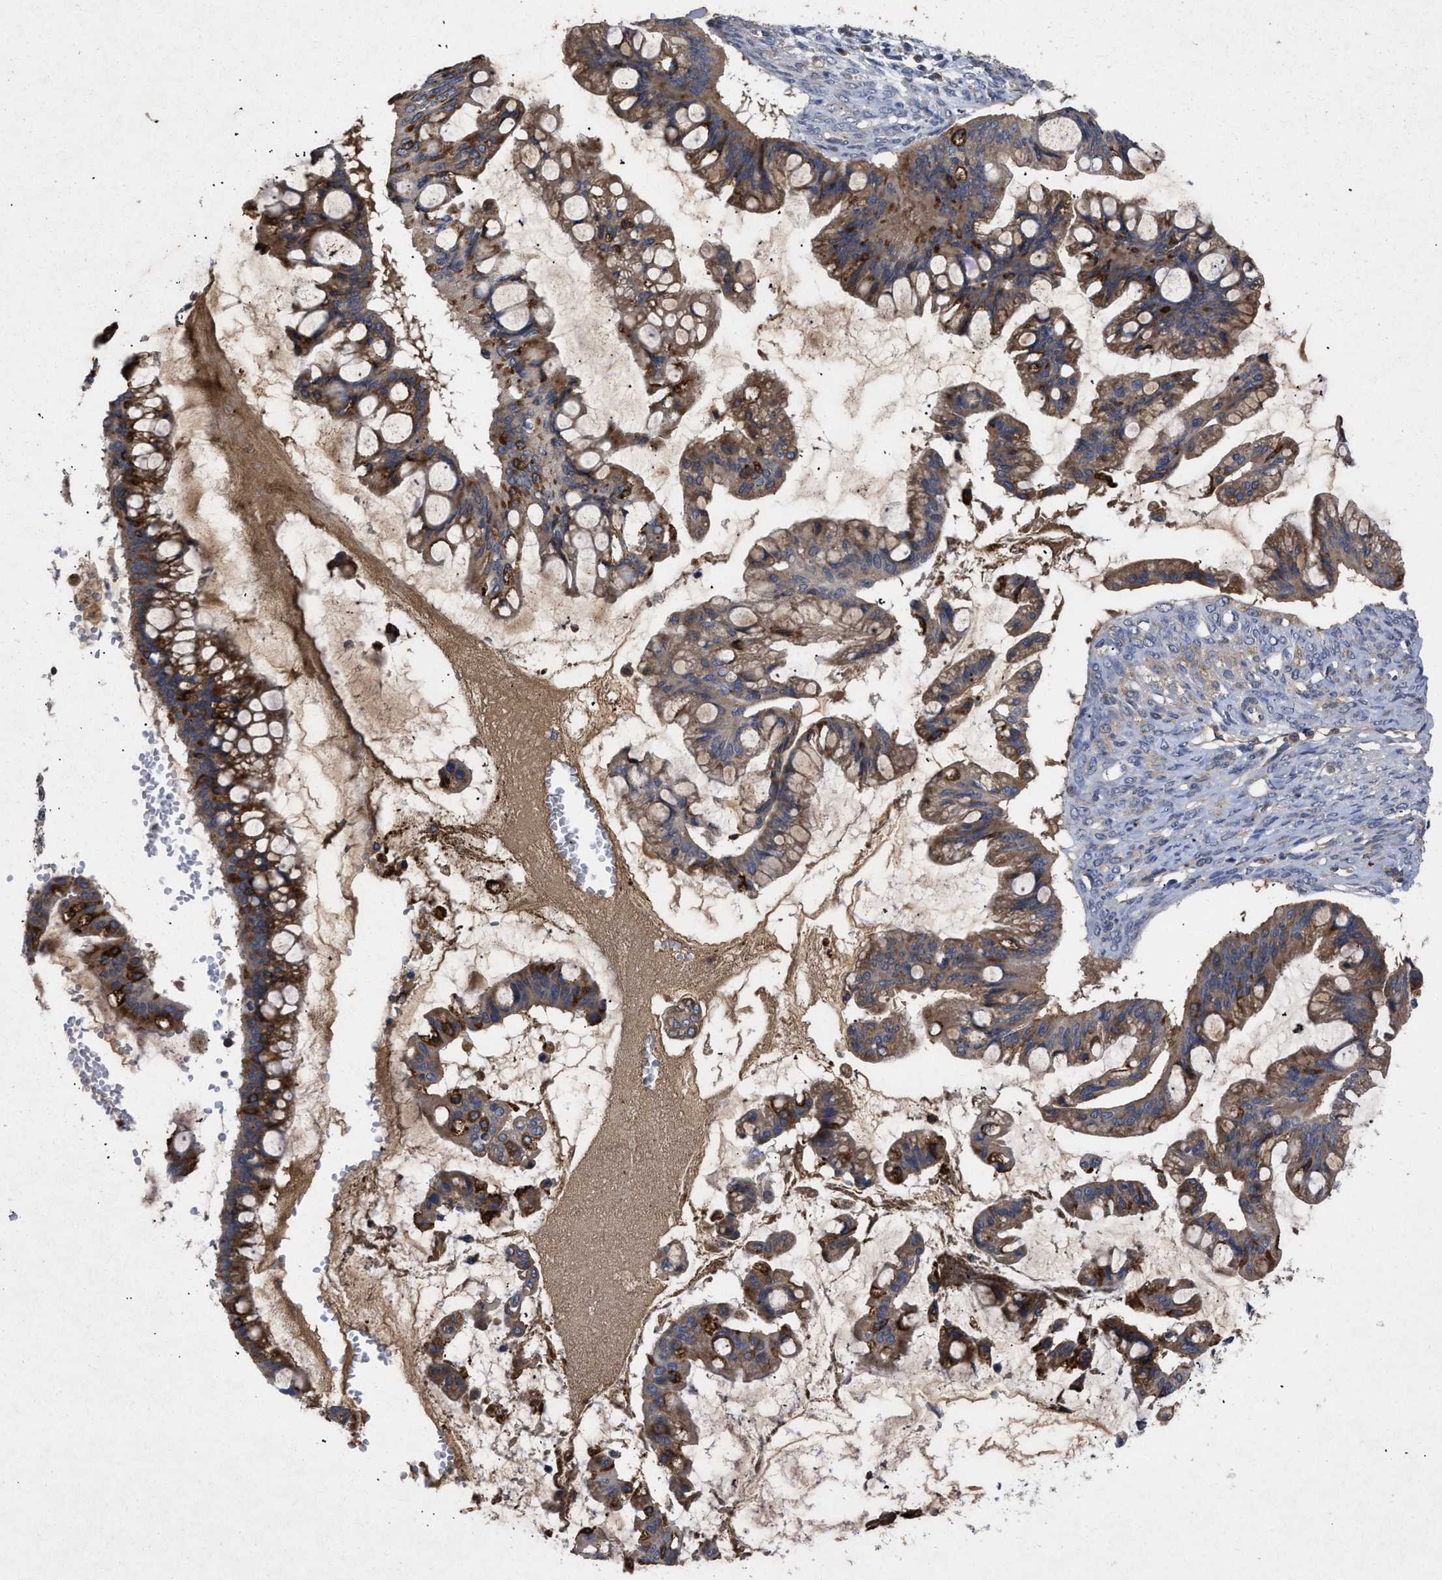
{"staining": {"intensity": "strong", "quantity": ">75%", "location": "cytoplasmic/membranous"}, "tissue": "ovarian cancer", "cell_type": "Tumor cells", "image_type": "cancer", "snomed": [{"axis": "morphology", "description": "Cystadenocarcinoma, mucinous, NOS"}, {"axis": "topography", "description": "Ovary"}], "caption": "Brown immunohistochemical staining in human ovarian cancer (mucinous cystadenocarcinoma) exhibits strong cytoplasmic/membranous expression in about >75% of tumor cells. The staining was performed using DAB (3,3'-diaminobenzidine) to visualize the protein expression in brown, while the nuclei were stained in blue with hematoxylin (Magnification: 20x).", "gene": "VPS4A", "patient": {"sex": "female", "age": 73}}